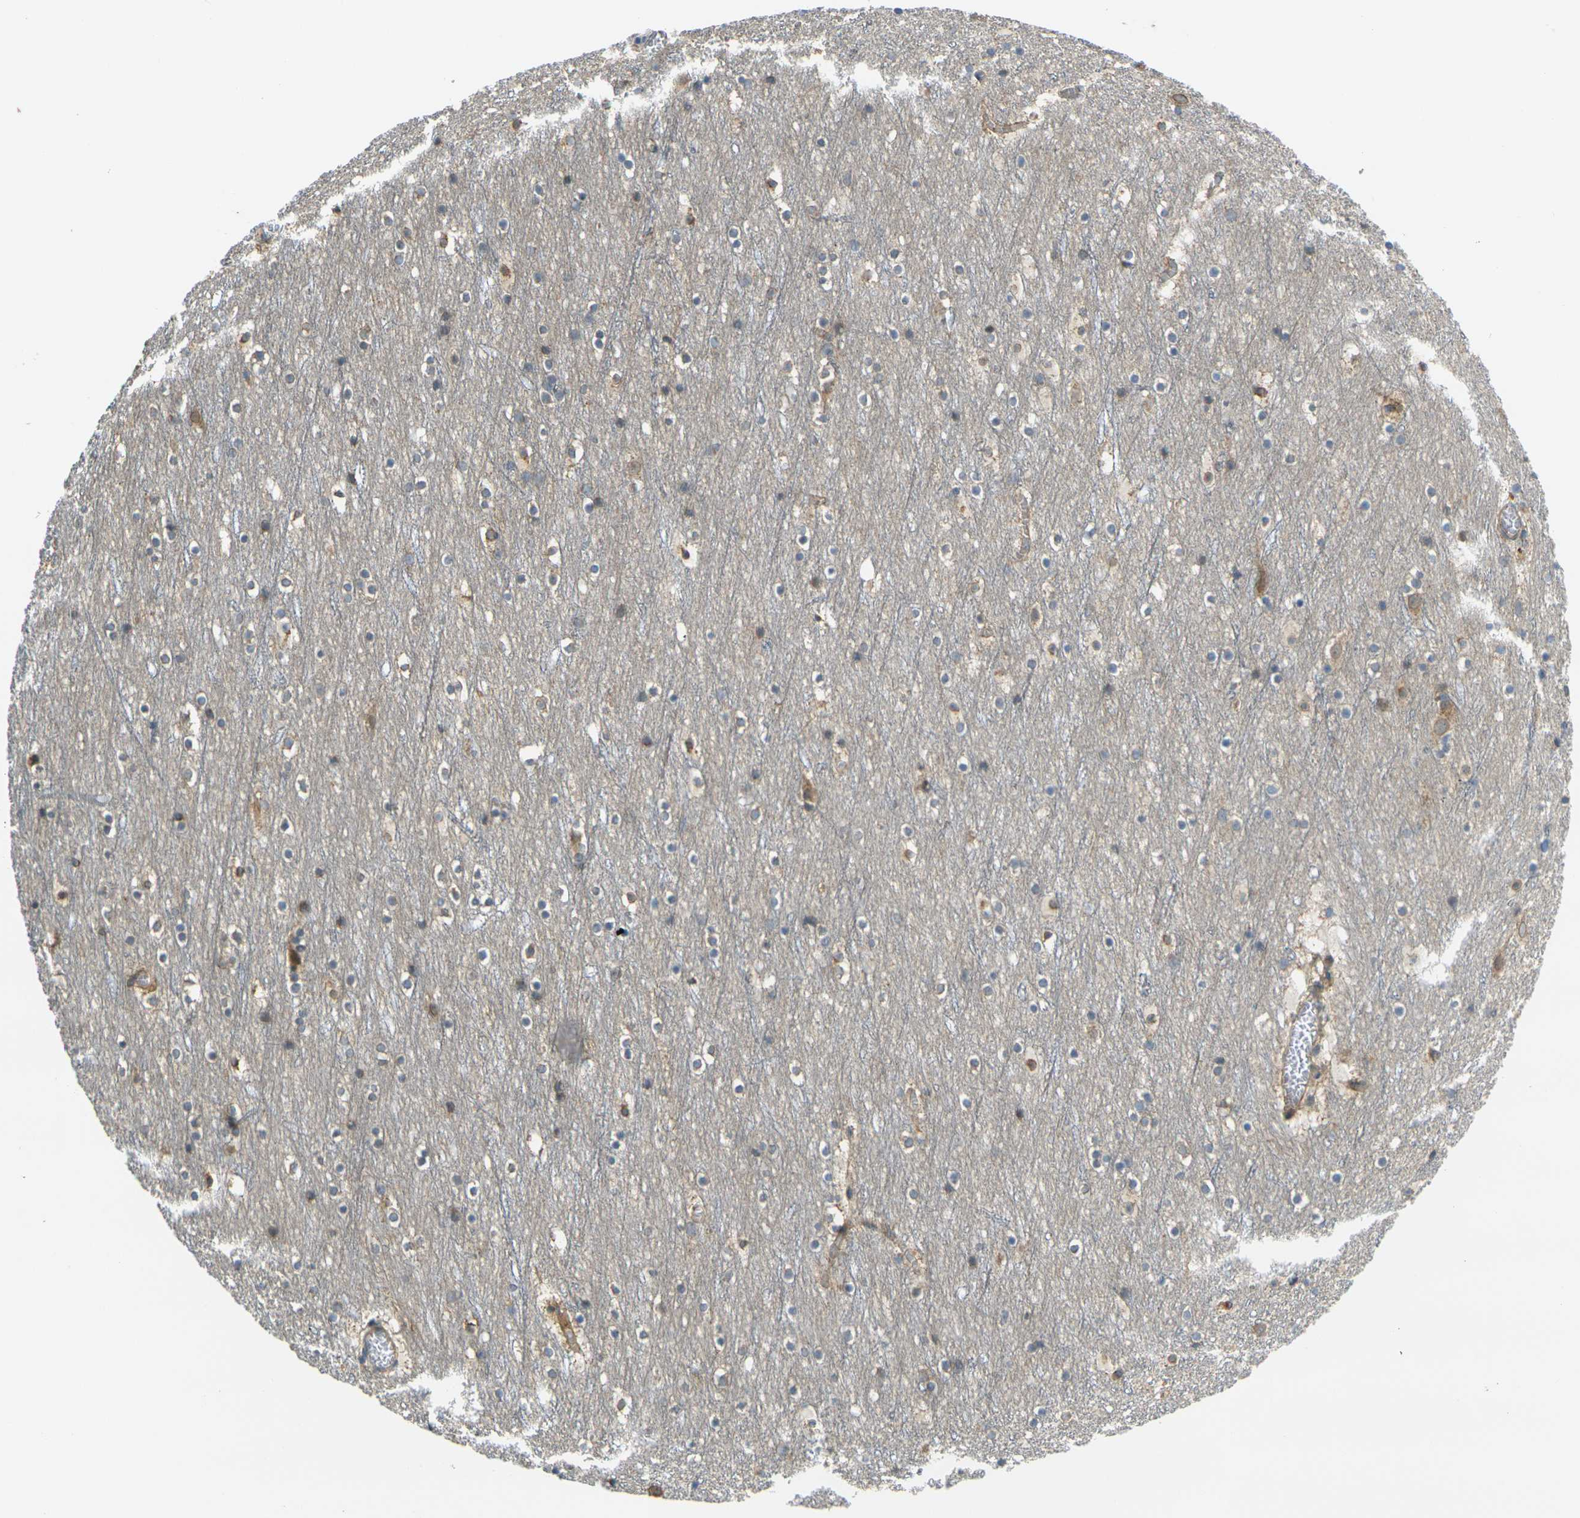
{"staining": {"intensity": "weak", "quantity": ">75%", "location": "cytoplasmic/membranous"}, "tissue": "cerebral cortex", "cell_type": "Endothelial cells", "image_type": "normal", "snomed": [{"axis": "morphology", "description": "Normal tissue, NOS"}, {"axis": "topography", "description": "Cerebral cortex"}], "caption": "Protein staining of benign cerebral cortex shows weak cytoplasmic/membranous staining in about >75% of endothelial cells. (DAB IHC with brightfield microscopy, high magnification).", "gene": "FZD1", "patient": {"sex": "male", "age": 45}}